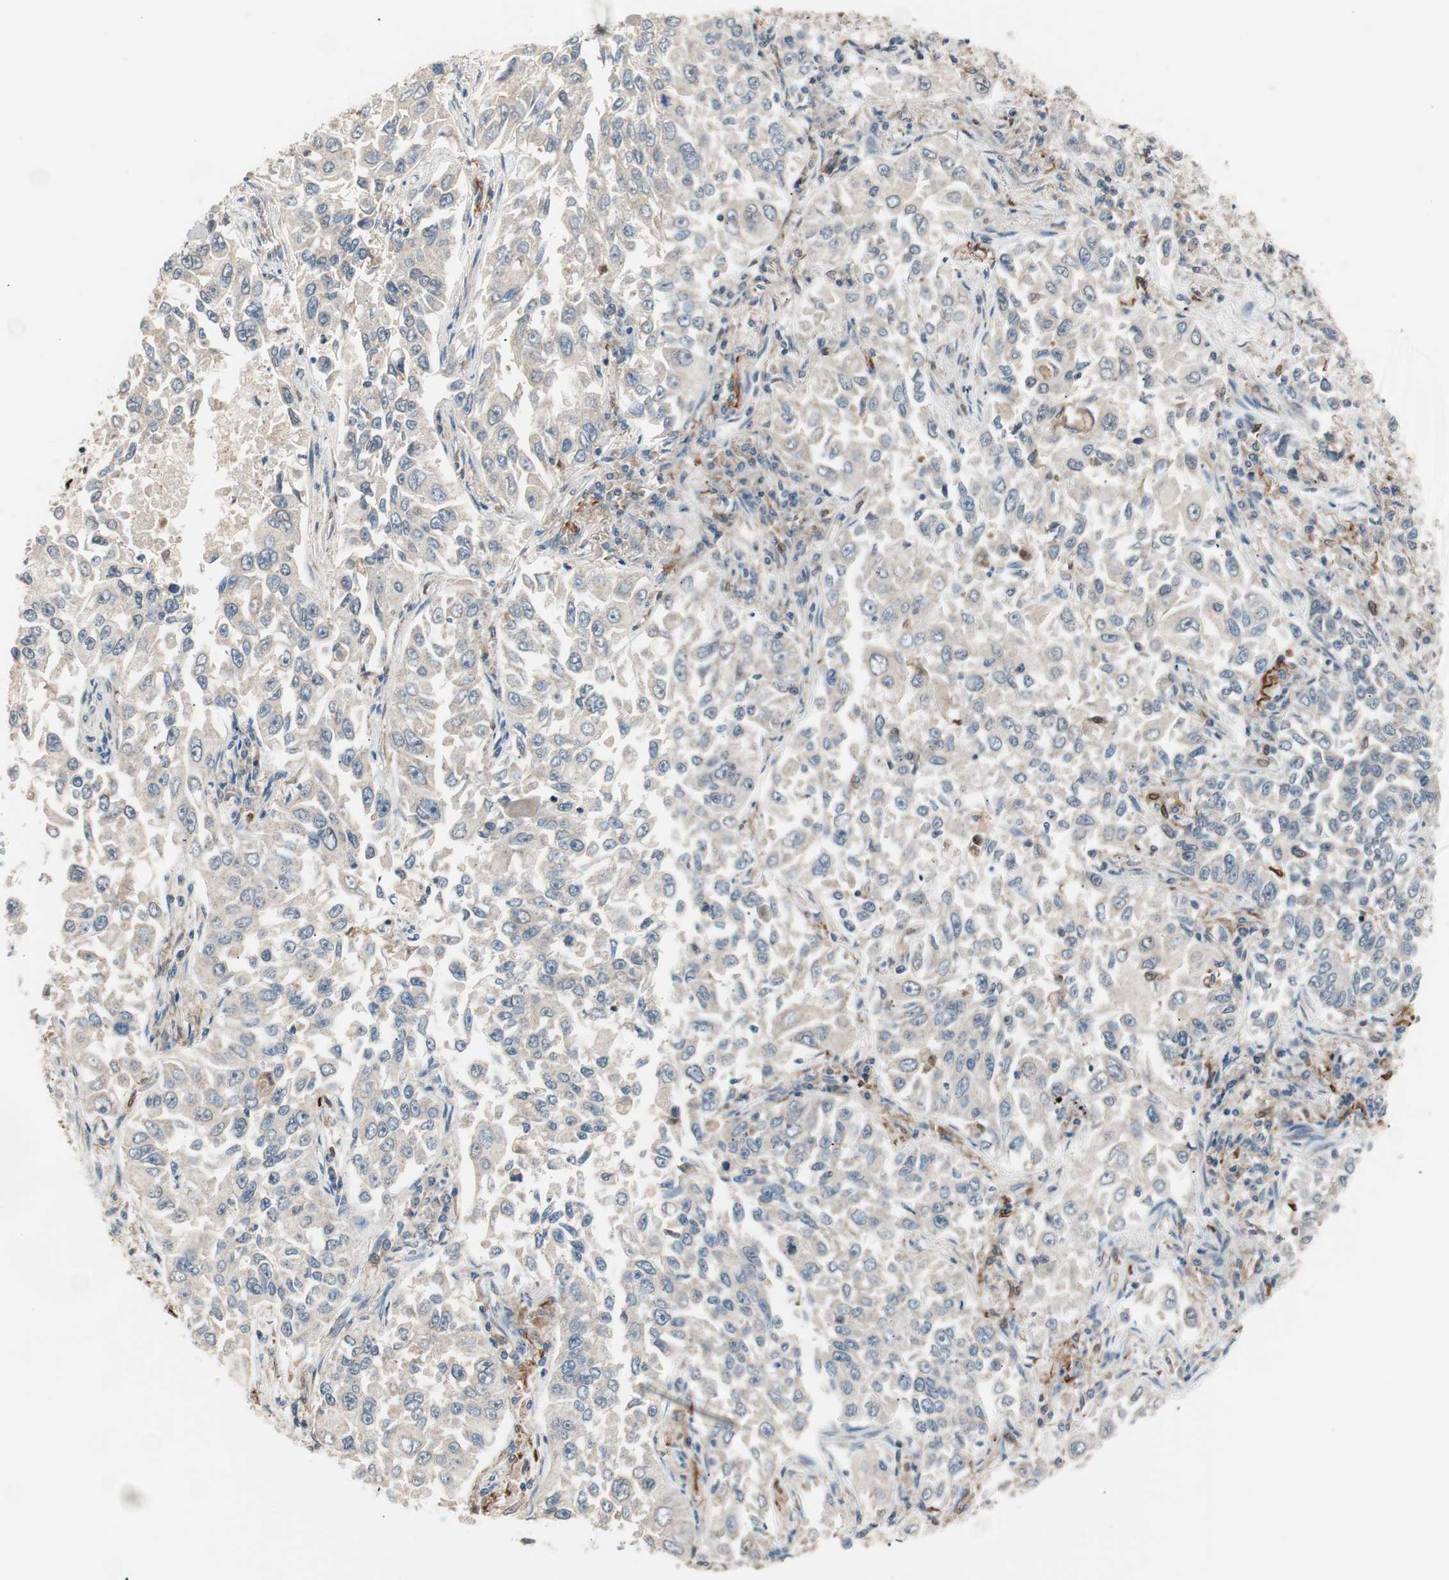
{"staining": {"intensity": "negative", "quantity": "none", "location": "none"}, "tissue": "lung cancer", "cell_type": "Tumor cells", "image_type": "cancer", "snomed": [{"axis": "morphology", "description": "Adenocarcinoma, NOS"}, {"axis": "topography", "description": "Lung"}], "caption": "A micrograph of adenocarcinoma (lung) stained for a protein displays no brown staining in tumor cells.", "gene": "POLH", "patient": {"sex": "male", "age": 84}}